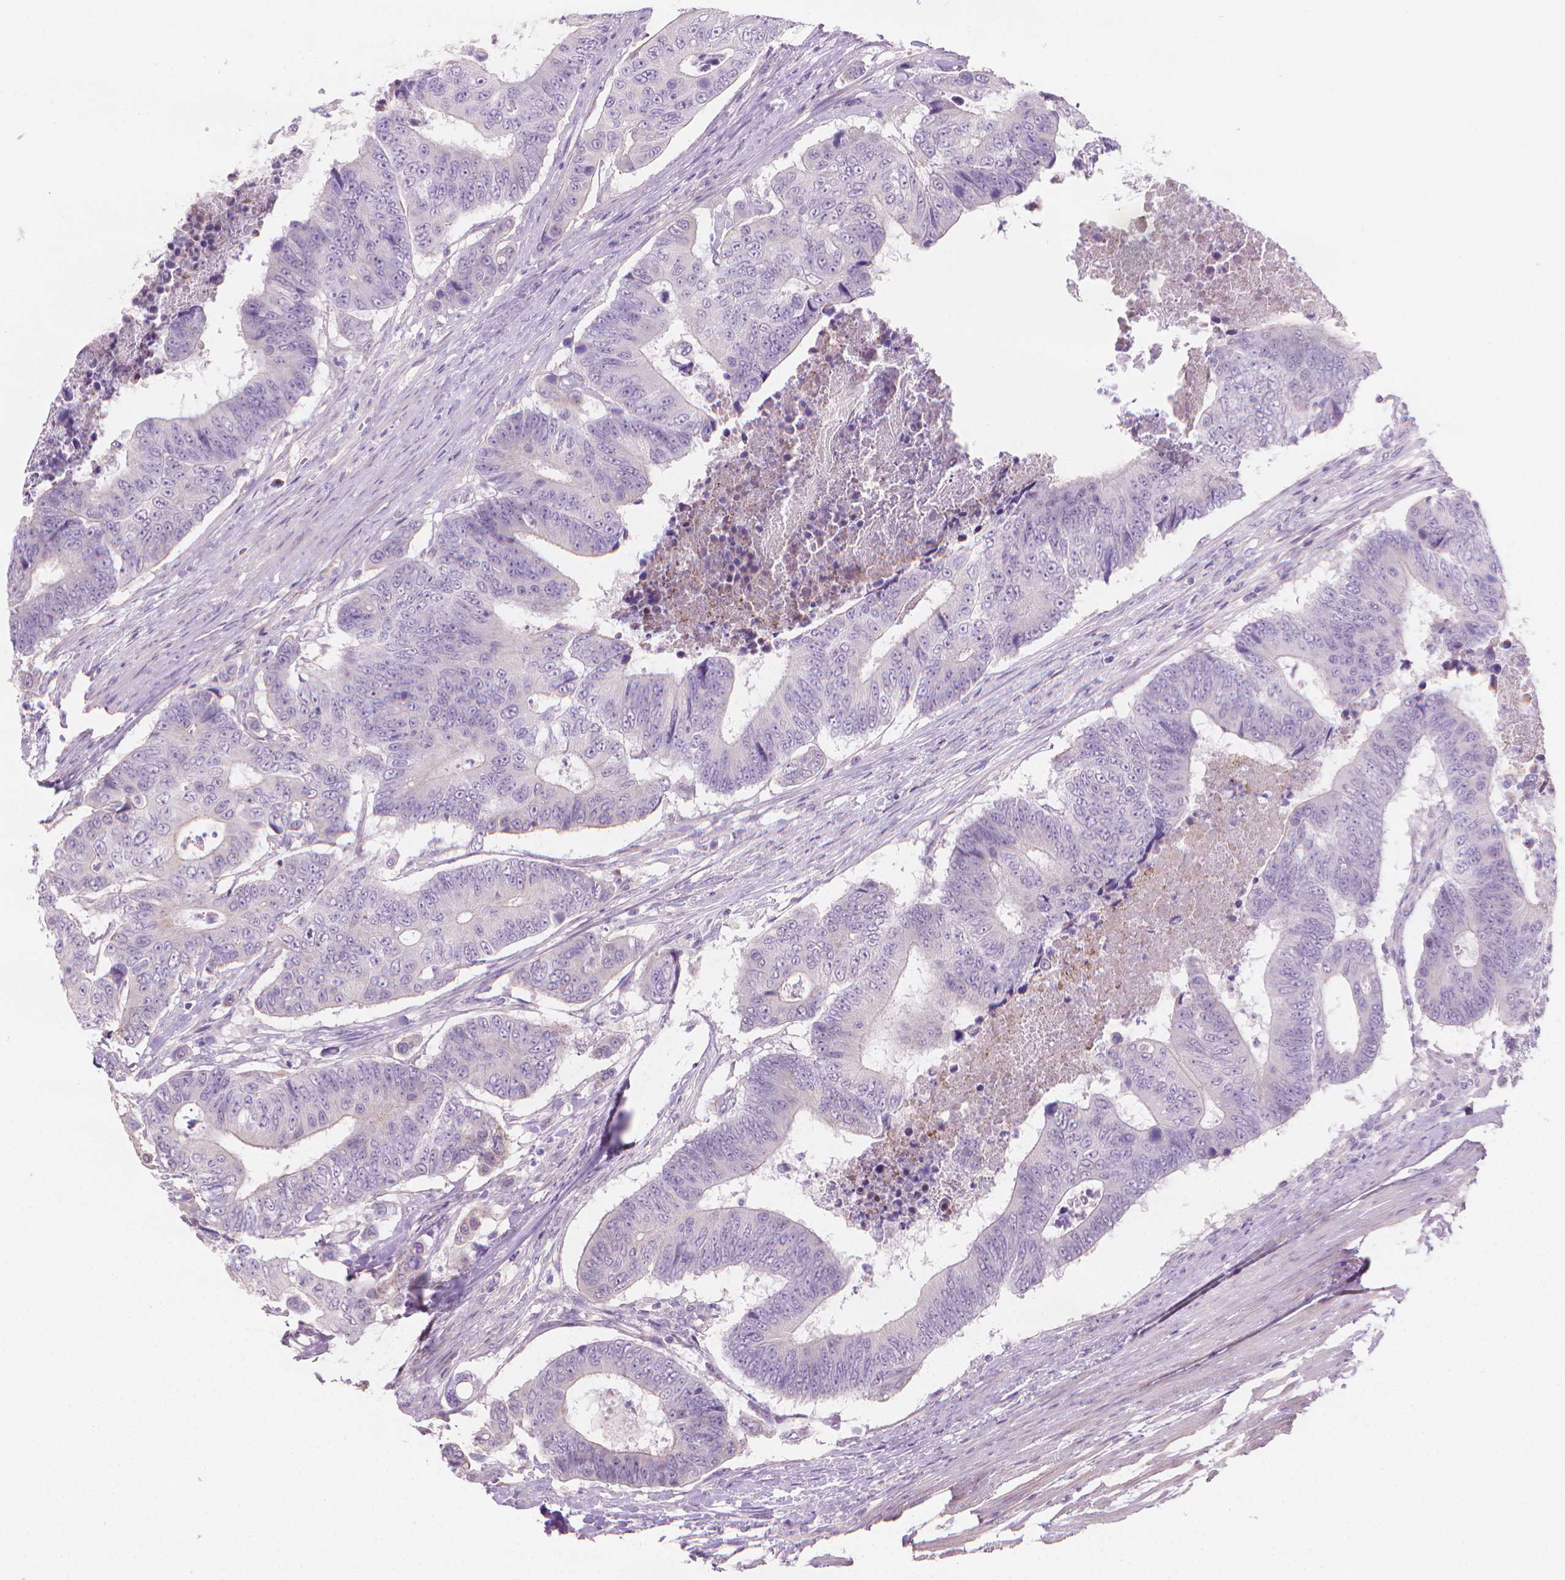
{"staining": {"intensity": "negative", "quantity": "none", "location": "none"}, "tissue": "colorectal cancer", "cell_type": "Tumor cells", "image_type": "cancer", "snomed": [{"axis": "morphology", "description": "Adenocarcinoma, NOS"}, {"axis": "topography", "description": "Colon"}], "caption": "Colorectal cancer (adenocarcinoma) was stained to show a protein in brown. There is no significant positivity in tumor cells.", "gene": "GSDMA", "patient": {"sex": "female", "age": 48}}